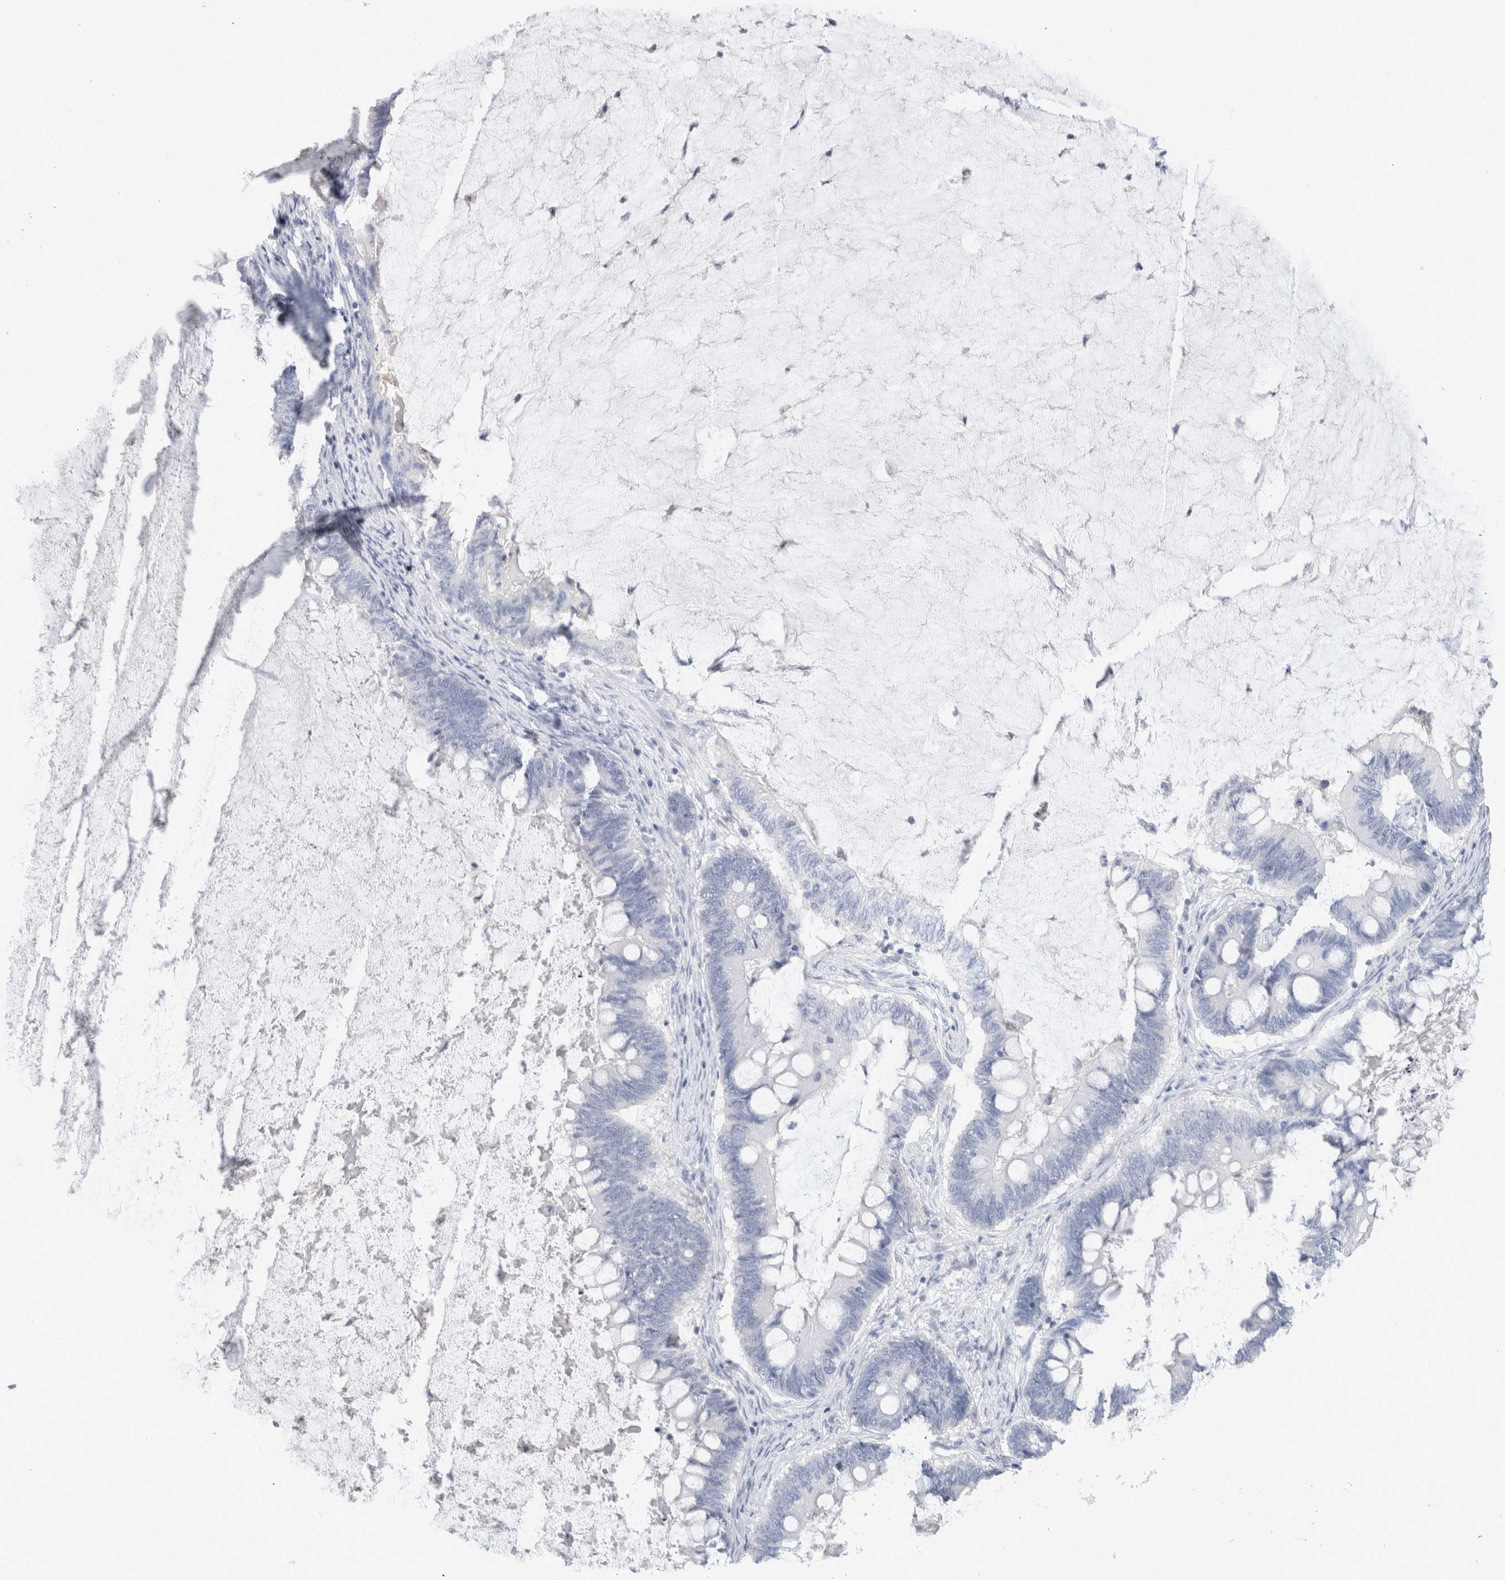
{"staining": {"intensity": "negative", "quantity": "none", "location": "none"}, "tissue": "ovarian cancer", "cell_type": "Tumor cells", "image_type": "cancer", "snomed": [{"axis": "morphology", "description": "Cystadenocarcinoma, mucinous, NOS"}, {"axis": "topography", "description": "Ovary"}], "caption": "This image is of ovarian cancer stained with immunohistochemistry to label a protein in brown with the nuclei are counter-stained blue. There is no staining in tumor cells.", "gene": "C9orf50", "patient": {"sex": "female", "age": 61}}